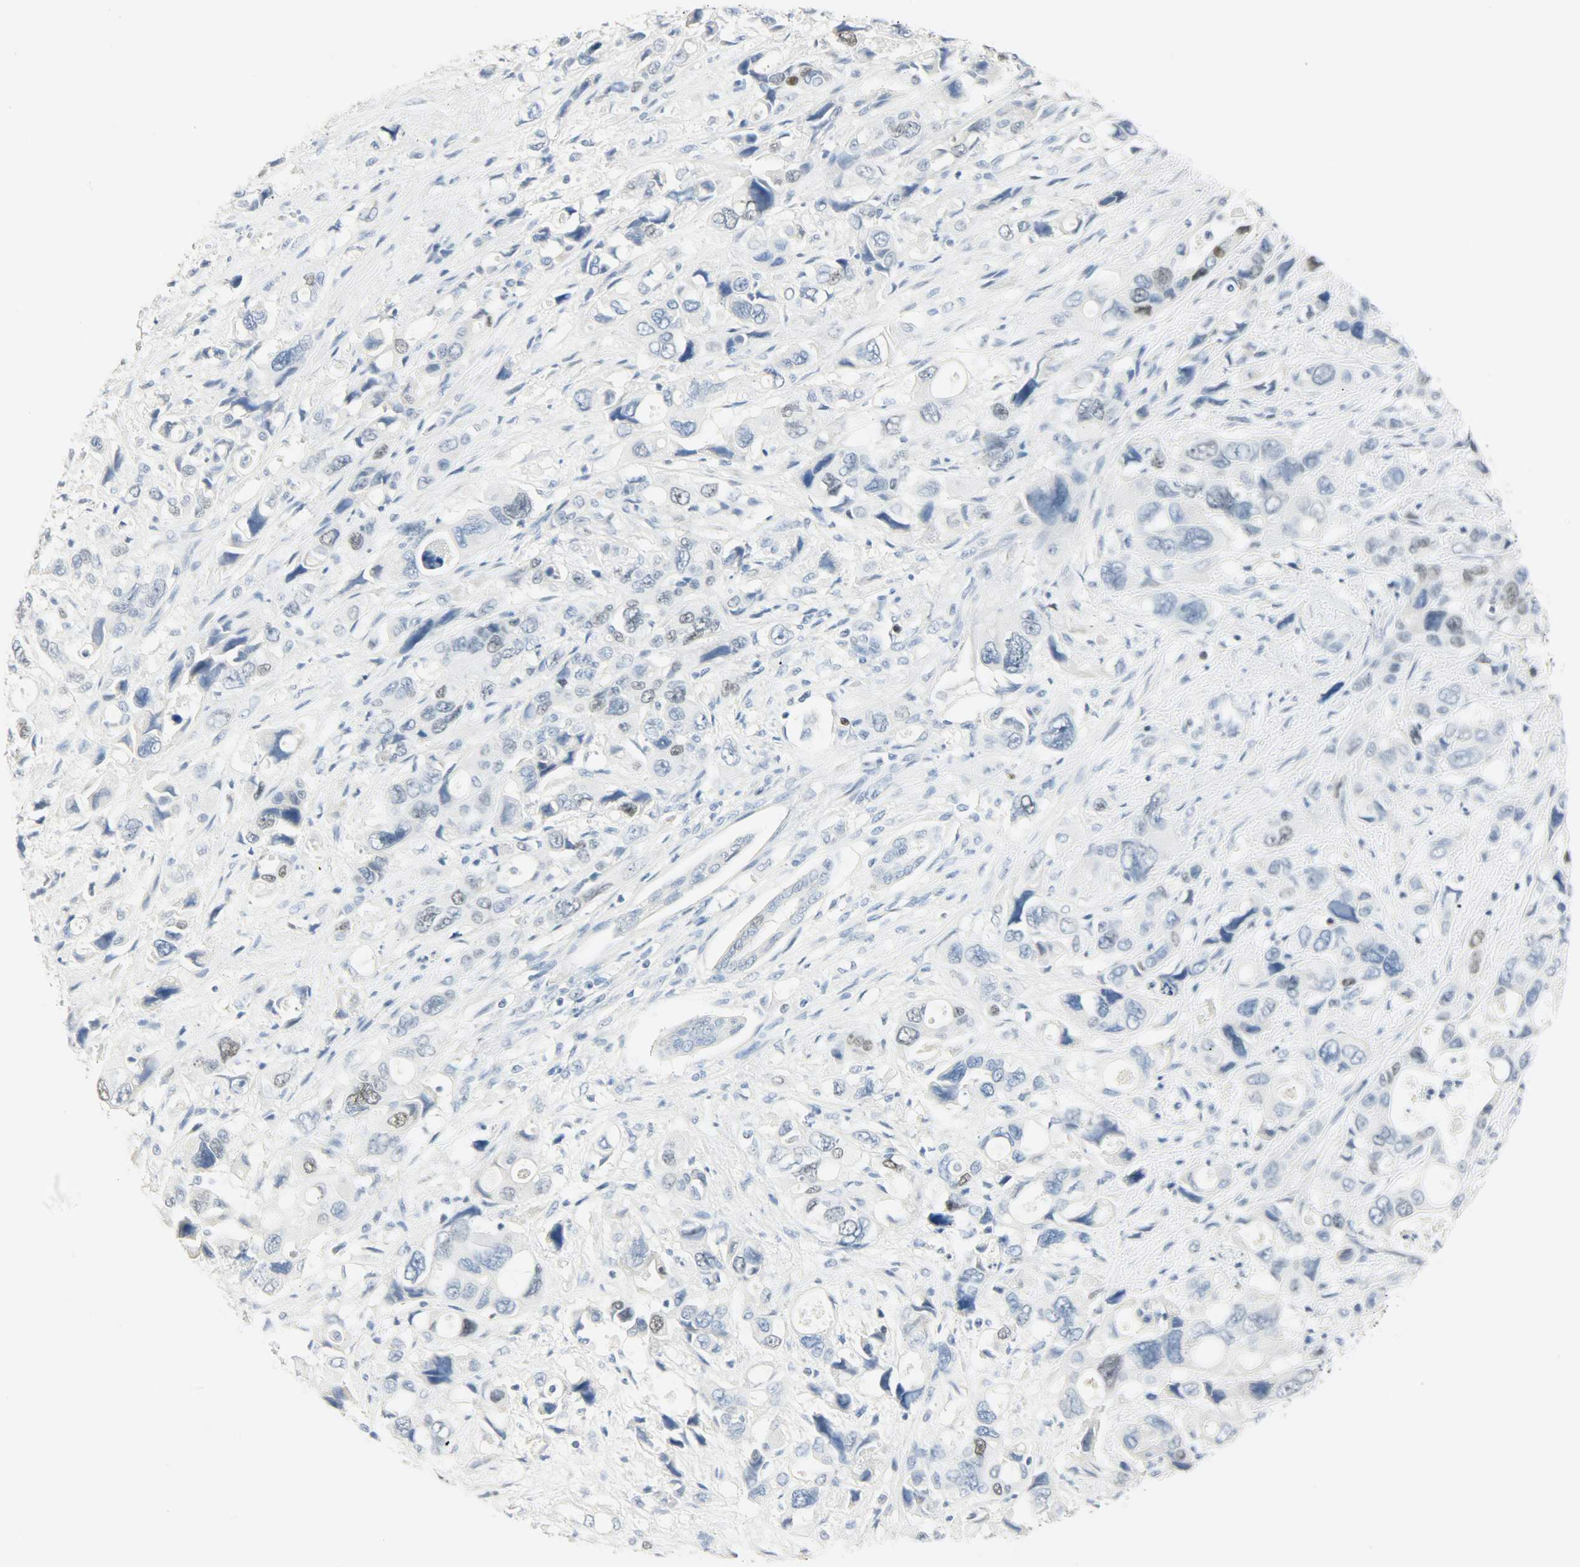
{"staining": {"intensity": "negative", "quantity": "none", "location": "none"}, "tissue": "pancreatic cancer", "cell_type": "Tumor cells", "image_type": "cancer", "snomed": [{"axis": "morphology", "description": "Adenocarcinoma, NOS"}, {"axis": "topography", "description": "Pancreas"}], "caption": "High power microscopy image of an immunohistochemistry photomicrograph of pancreatic cancer (adenocarcinoma), revealing no significant expression in tumor cells. Nuclei are stained in blue.", "gene": "HELLS", "patient": {"sex": "male", "age": 46}}